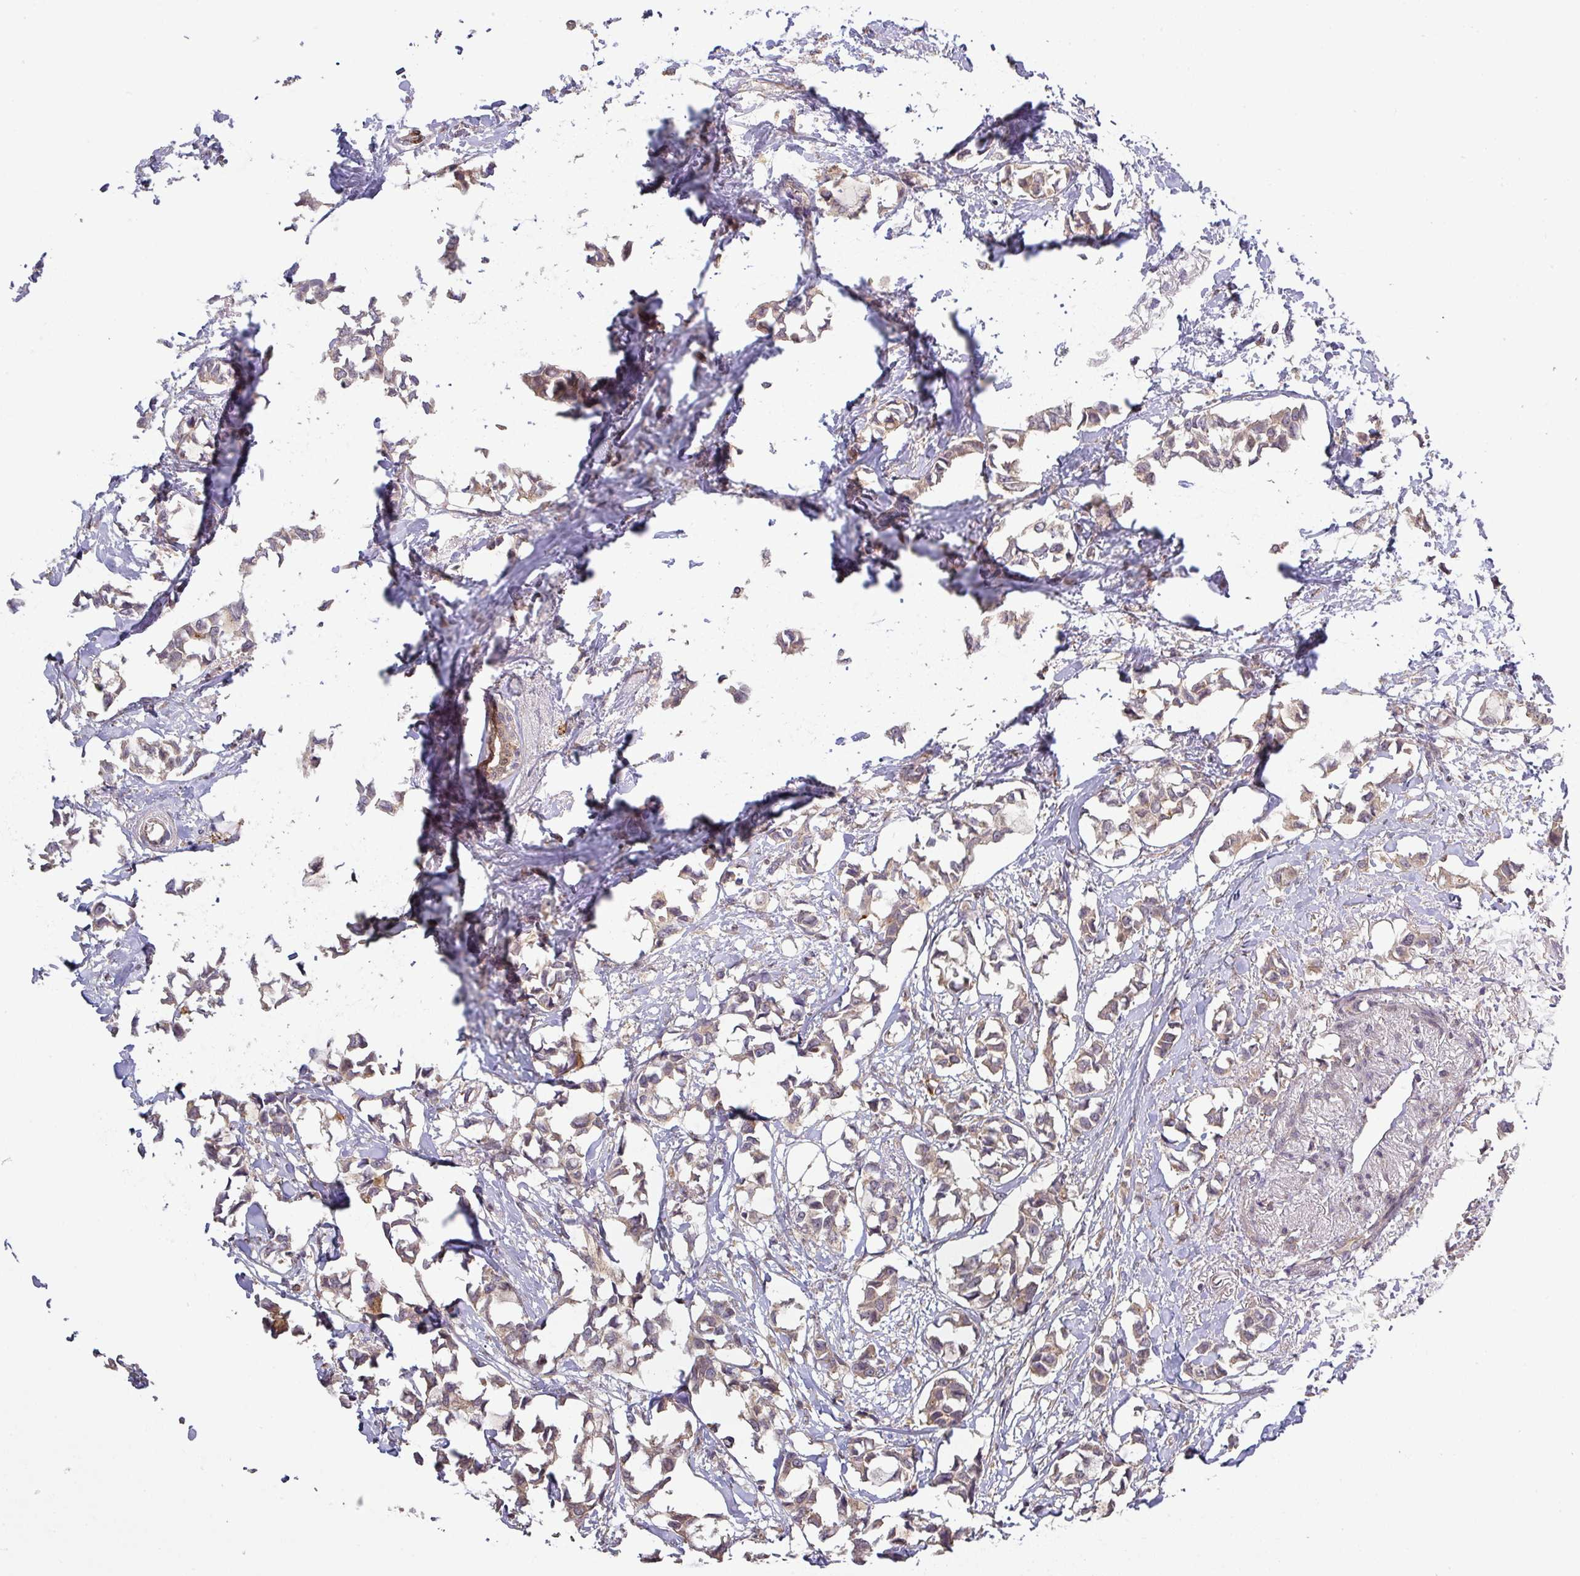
{"staining": {"intensity": "weak", "quantity": ">75%", "location": "cytoplasmic/membranous"}, "tissue": "breast cancer", "cell_type": "Tumor cells", "image_type": "cancer", "snomed": [{"axis": "morphology", "description": "Duct carcinoma"}, {"axis": "topography", "description": "Breast"}], "caption": "A micrograph of infiltrating ductal carcinoma (breast) stained for a protein exhibits weak cytoplasmic/membranous brown staining in tumor cells.", "gene": "CCDC121", "patient": {"sex": "female", "age": 73}}